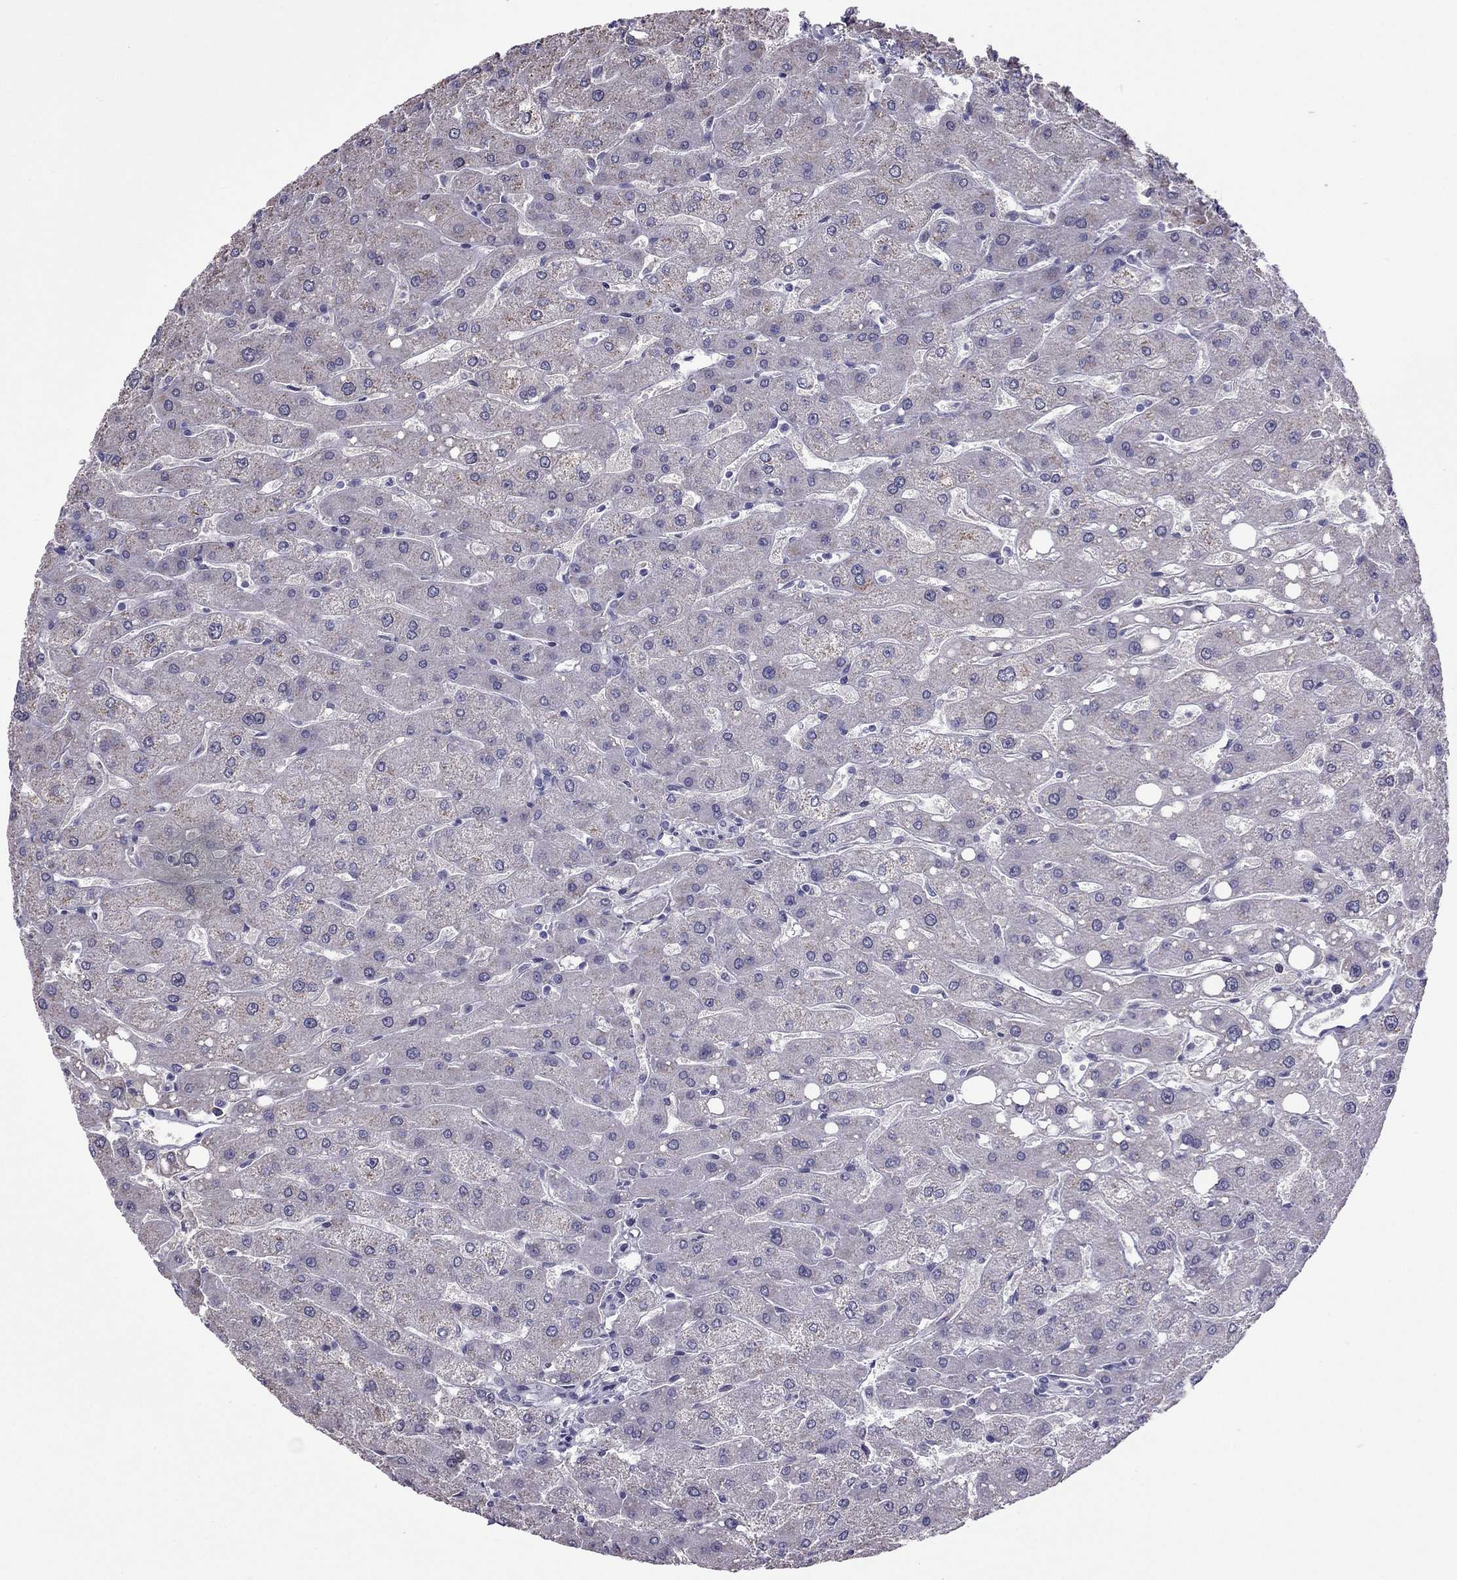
{"staining": {"intensity": "negative", "quantity": "none", "location": "none"}, "tissue": "liver", "cell_type": "Cholangiocytes", "image_type": "normal", "snomed": [{"axis": "morphology", "description": "Normal tissue, NOS"}, {"axis": "topography", "description": "Liver"}], "caption": "Immunohistochemistry (IHC) image of benign liver: liver stained with DAB exhibits no significant protein staining in cholangiocytes.", "gene": "MYLK3", "patient": {"sex": "male", "age": 67}}